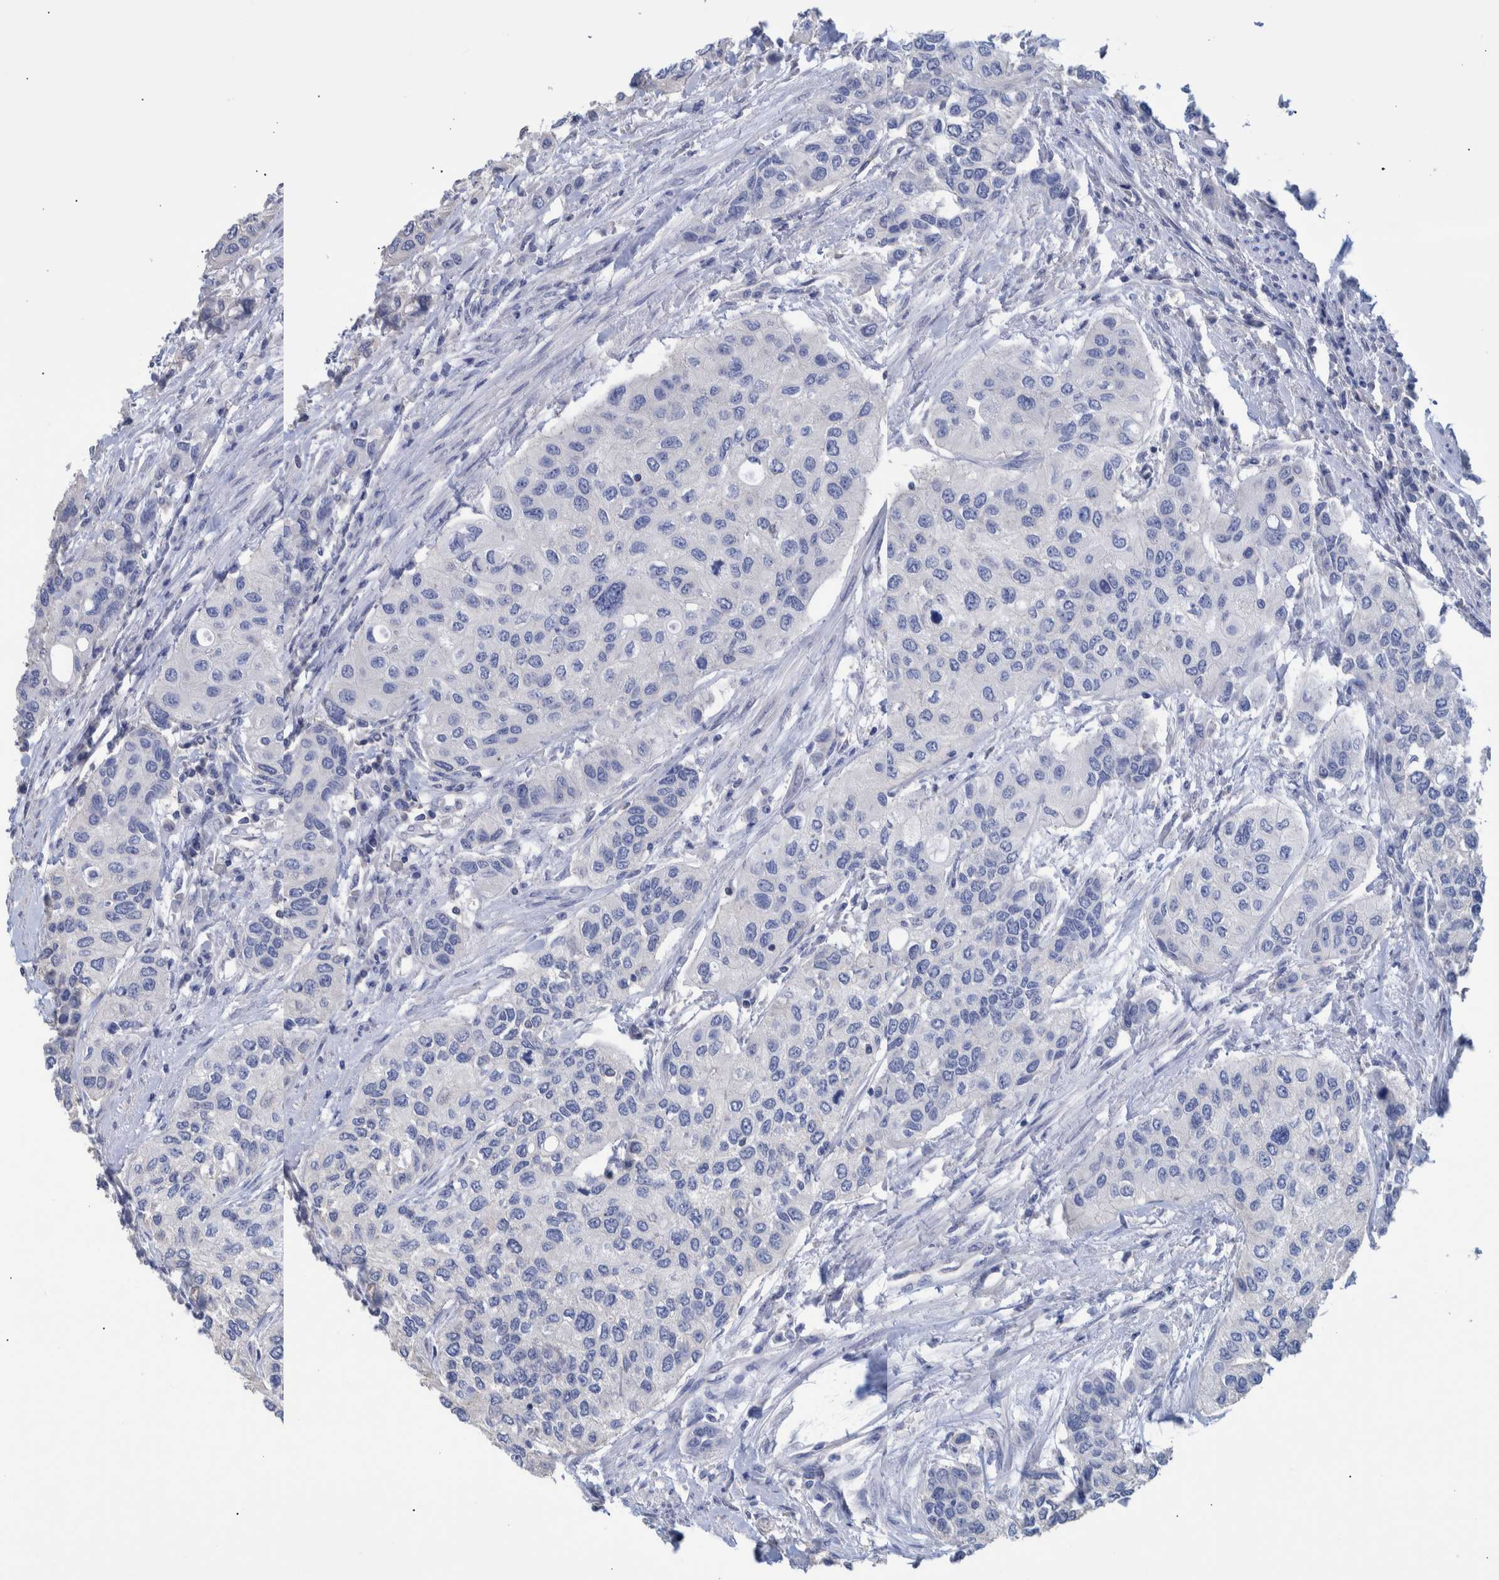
{"staining": {"intensity": "negative", "quantity": "none", "location": "none"}, "tissue": "urothelial cancer", "cell_type": "Tumor cells", "image_type": "cancer", "snomed": [{"axis": "morphology", "description": "Urothelial carcinoma, High grade"}, {"axis": "topography", "description": "Urinary bladder"}], "caption": "DAB immunohistochemical staining of urothelial cancer exhibits no significant positivity in tumor cells. (DAB IHC, high magnification).", "gene": "PPP3CC", "patient": {"sex": "female", "age": 56}}